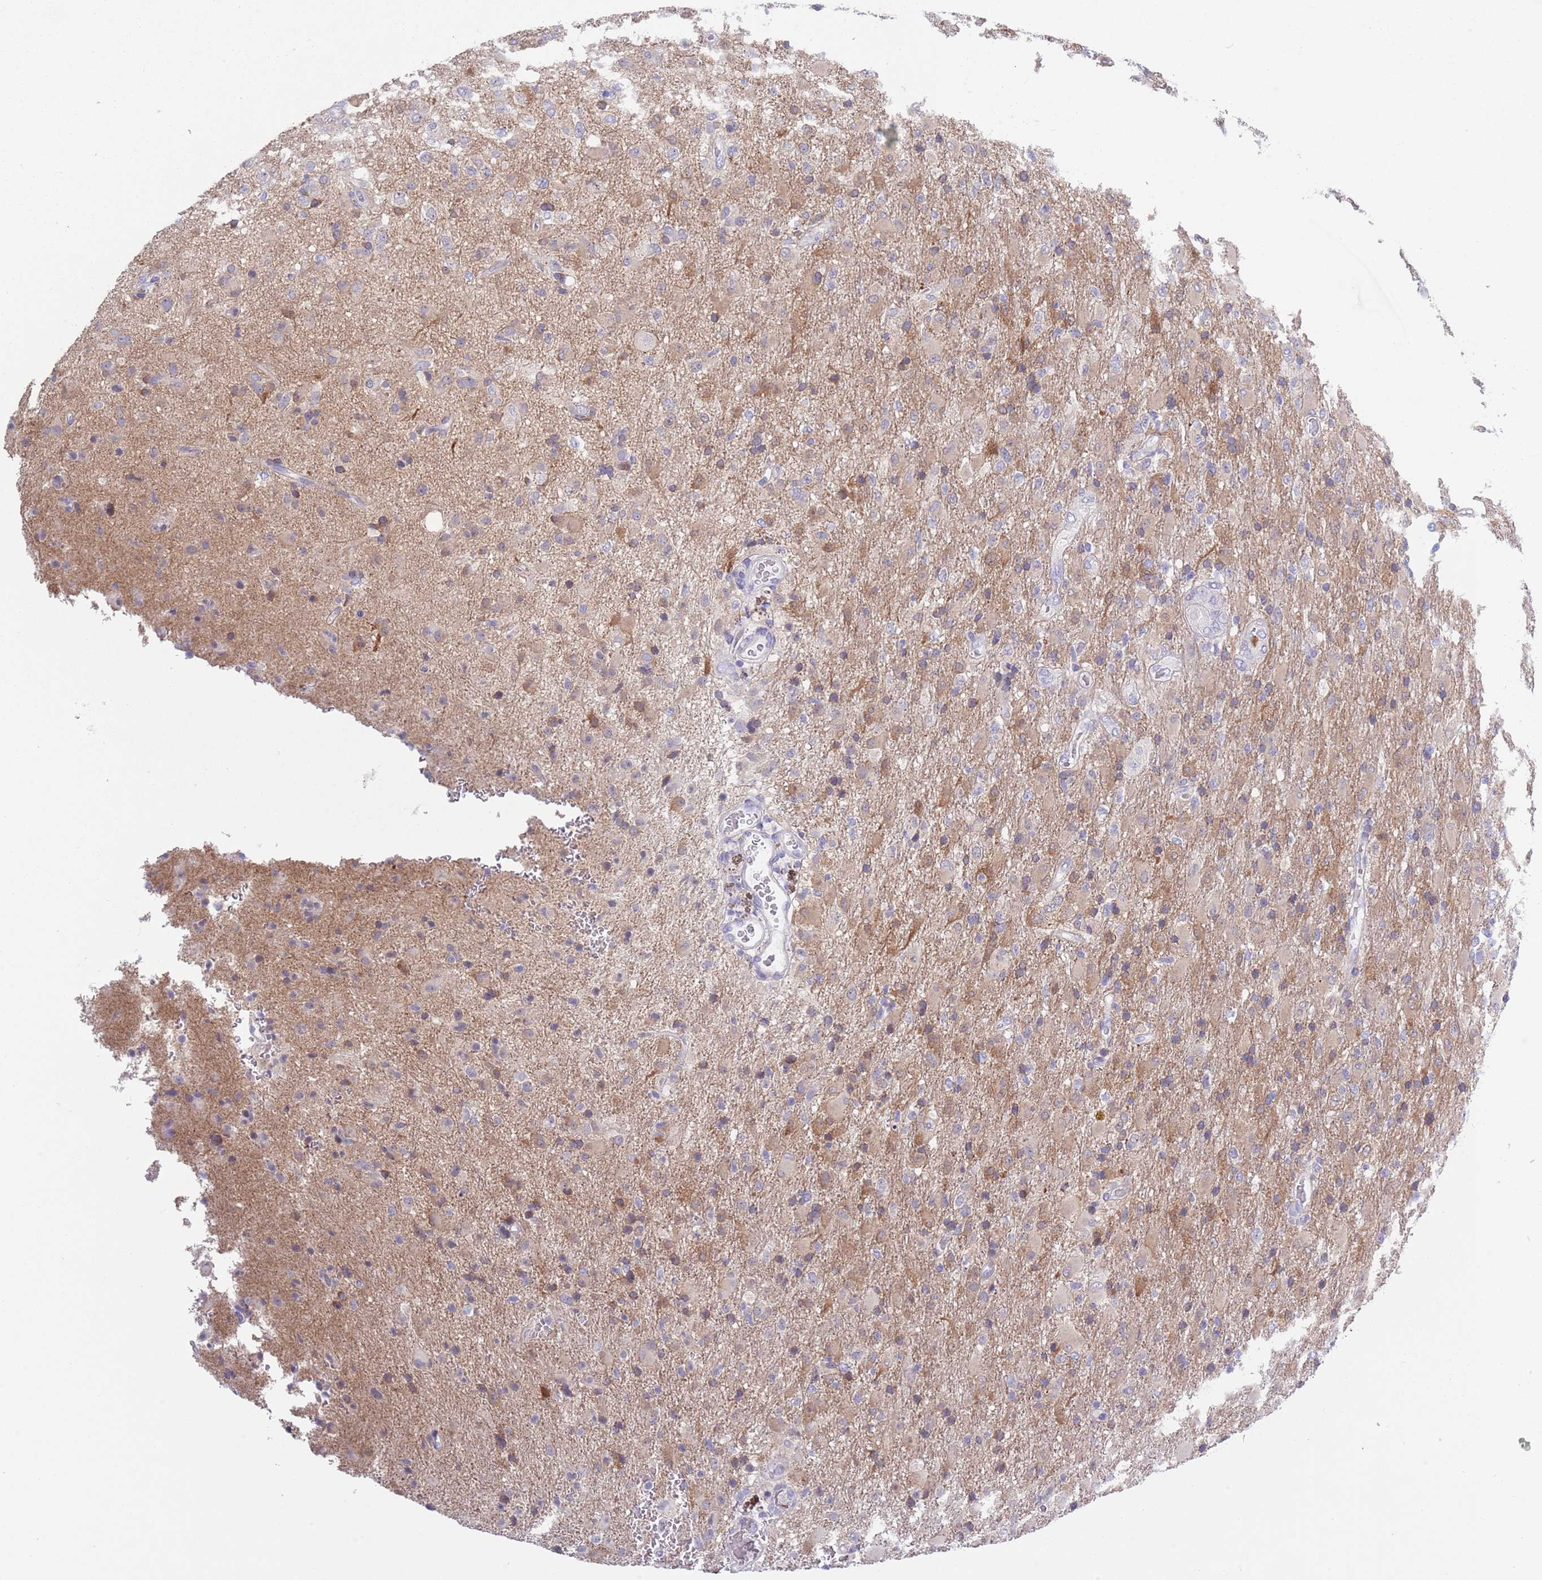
{"staining": {"intensity": "negative", "quantity": "none", "location": "none"}, "tissue": "glioma", "cell_type": "Tumor cells", "image_type": "cancer", "snomed": [{"axis": "morphology", "description": "Glioma, malignant, Low grade"}, {"axis": "topography", "description": "Brain"}], "caption": "There is no significant staining in tumor cells of malignant glioma (low-grade).", "gene": "ZFP2", "patient": {"sex": "male", "age": 65}}